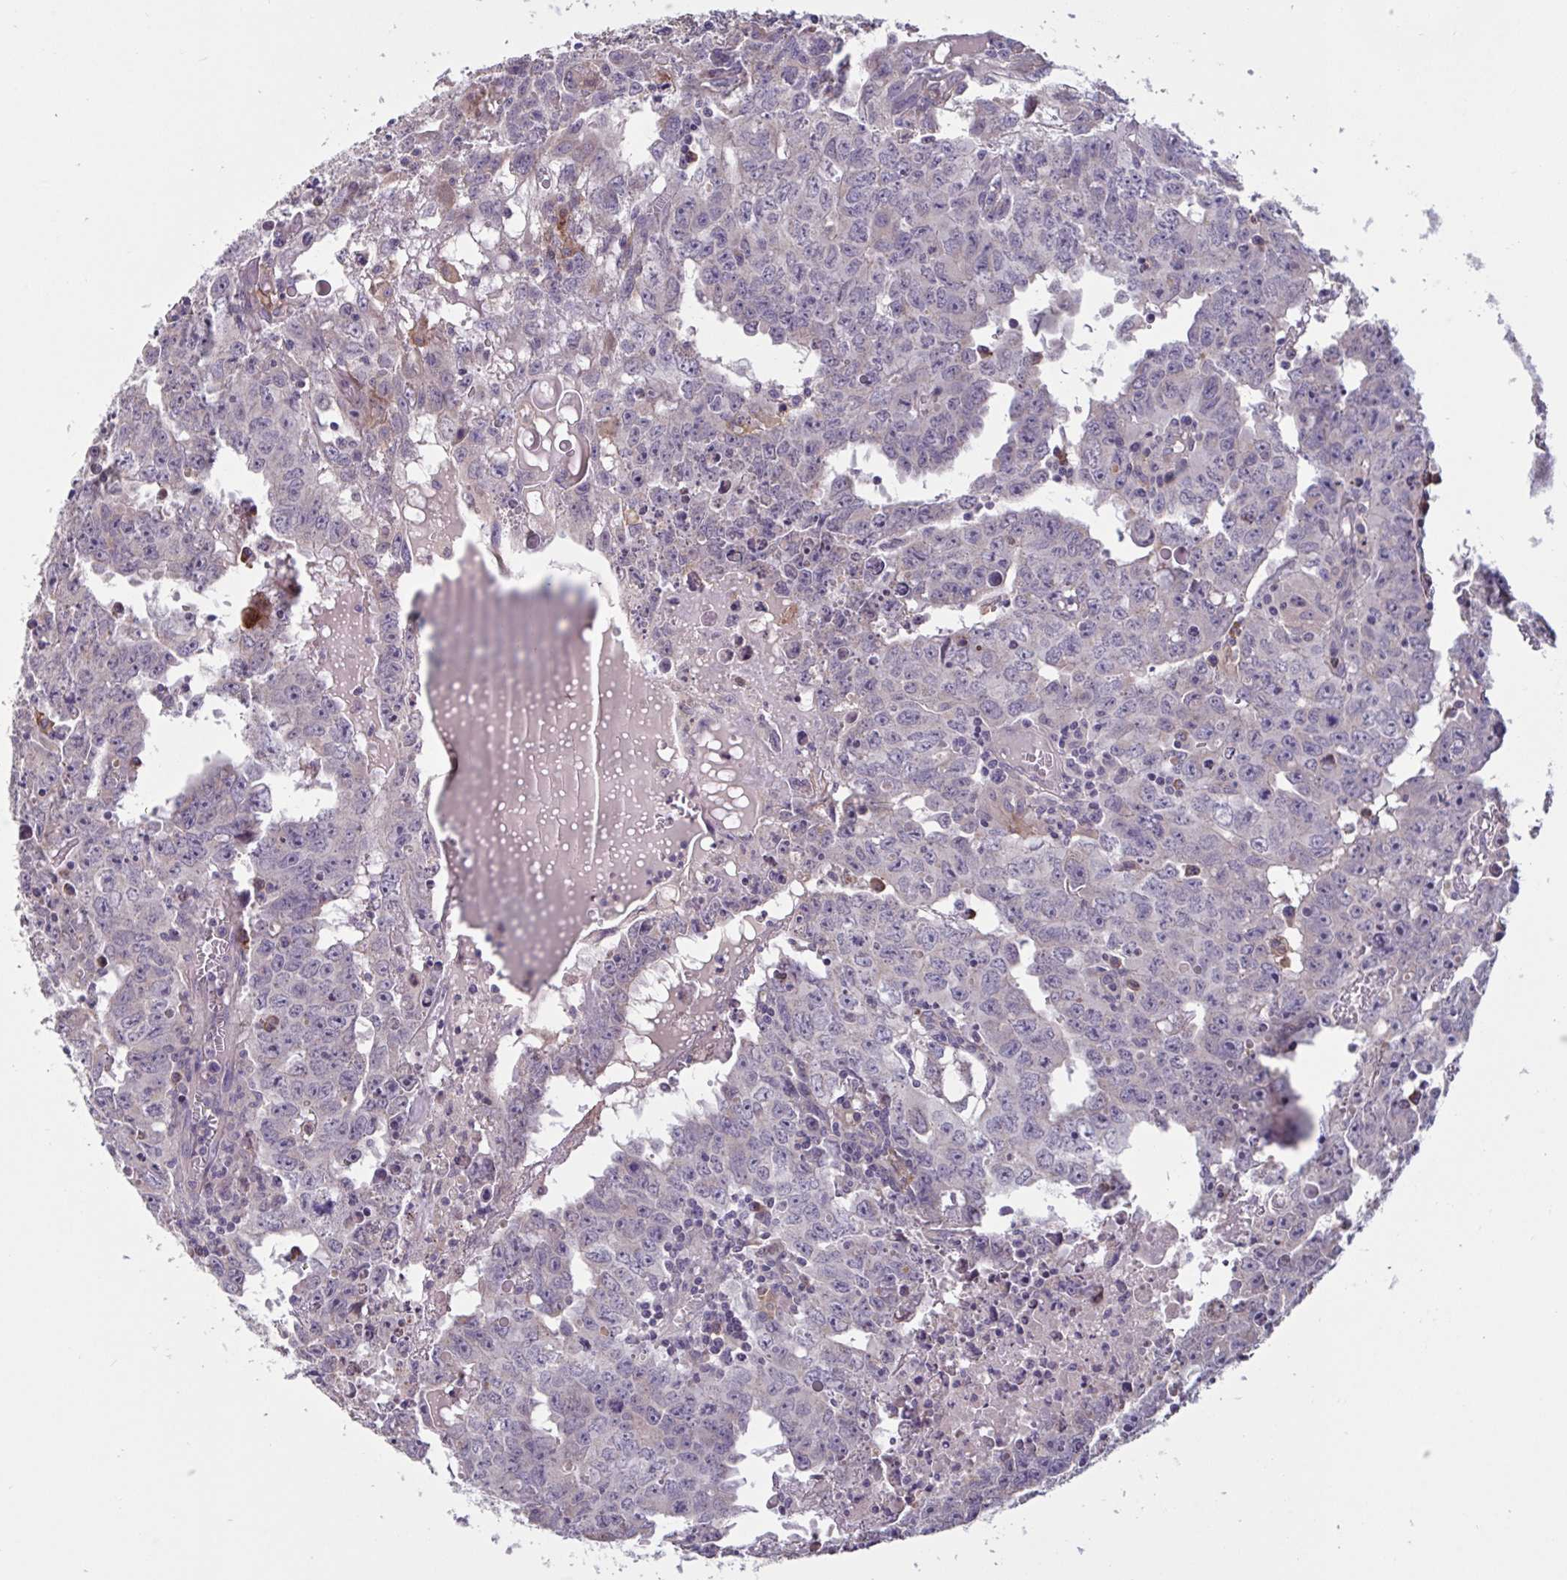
{"staining": {"intensity": "negative", "quantity": "none", "location": "none"}, "tissue": "testis cancer", "cell_type": "Tumor cells", "image_type": "cancer", "snomed": [{"axis": "morphology", "description": "Carcinoma, Embryonal, NOS"}, {"axis": "topography", "description": "Testis"}], "caption": "There is no significant expression in tumor cells of embryonal carcinoma (testis). Brightfield microscopy of IHC stained with DAB (3,3'-diaminobenzidine) (brown) and hematoxylin (blue), captured at high magnification.", "gene": "CD1E", "patient": {"sex": "male", "age": 22}}